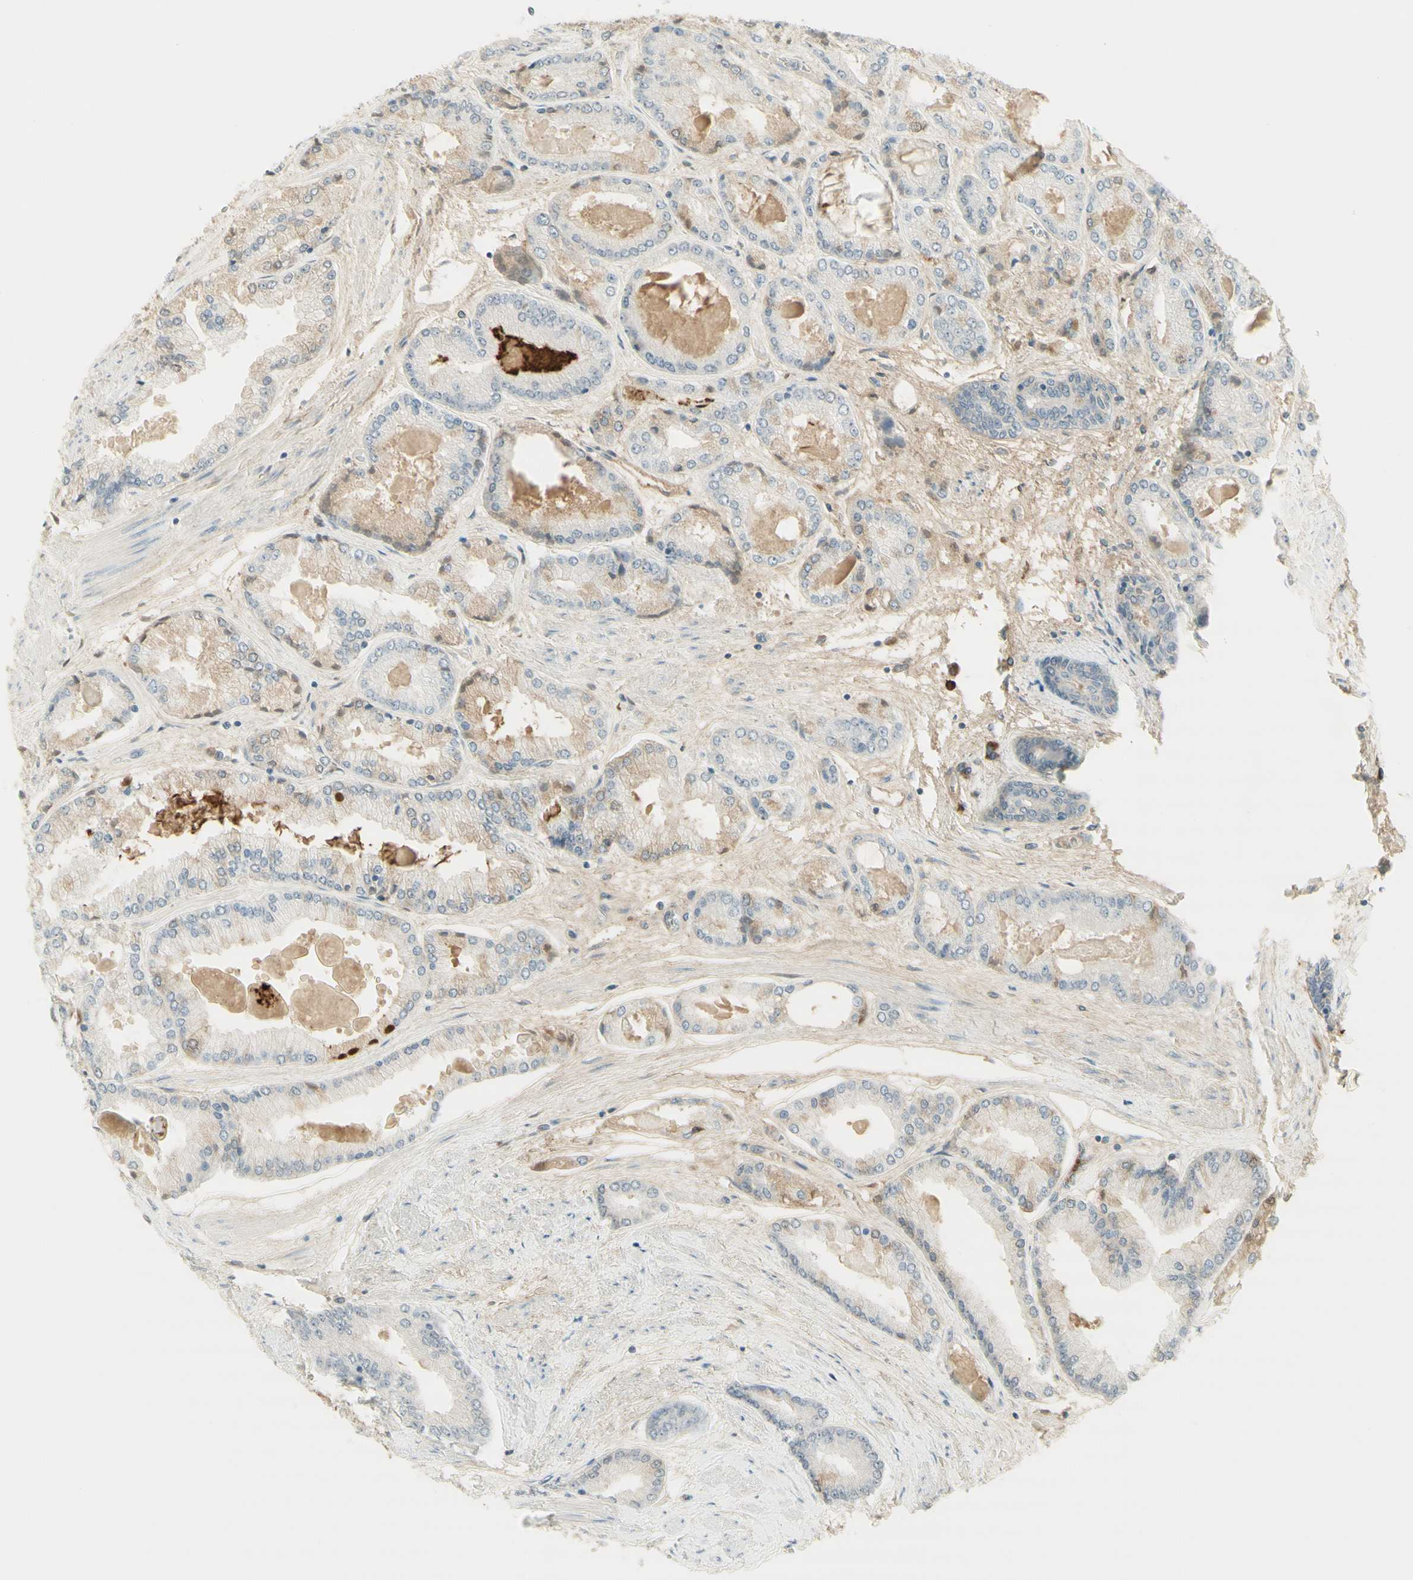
{"staining": {"intensity": "weak", "quantity": "25%-75%", "location": "cytoplasmic/membranous"}, "tissue": "prostate cancer", "cell_type": "Tumor cells", "image_type": "cancer", "snomed": [{"axis": "morphology", "description": "Adenocarcinoma, High grade"}, {"axis": "topography", "description": "Prostate"}], "caption": "IHC (DAB) staining of prostate adenocarcinoma (high-grade) shows weak cytoplasmic/membranous protein expression in about 25%-75% of tumor cells.", "gene": "NID1", "patient": {"sex": "male", "age": 59}}